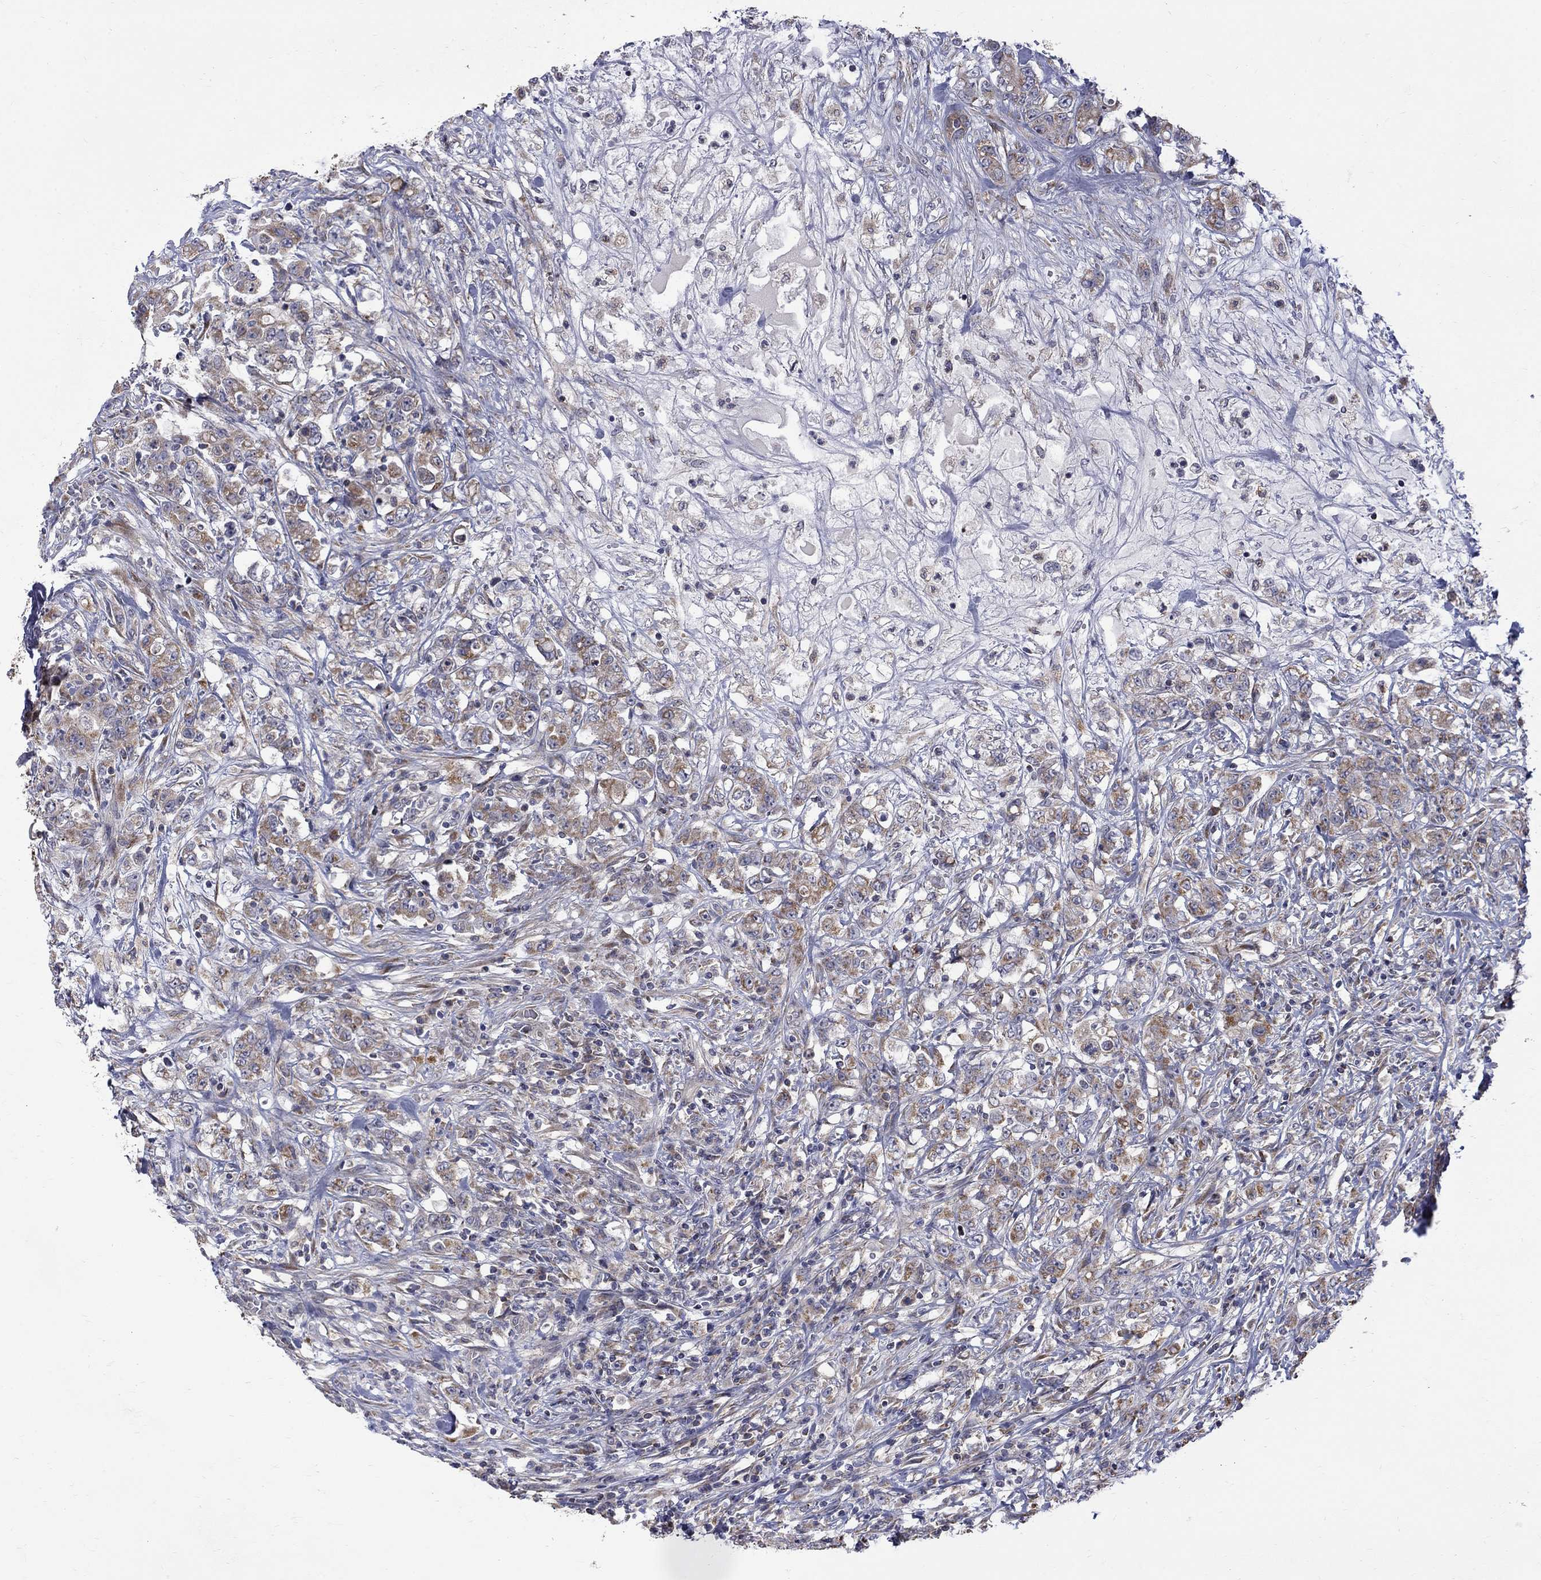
{"staining": {"intensity": "moderate", "quantity": ">75%", "location": "cytoplasmic/membranous"}, "tissue": "colorectal cancer", "cell_type": "Tumor cells", "image_type": "cancer", "snomed": [{"axis": "morphology", "description": "Adenocarcinoma, NOS"}, {"axis": "topography", "description": "Colon"}], "caption": "High-magnification brightfield microscopy of colorectal cancer stained with DAB (3,3'-diaminobenzidine) (brown) and counterstained with hematoxylin (blue). tumor cells exhibit moderate cytoplasmic/membranous expression is seen in approximately>75% of cells.", "gene": "SH2B1", "patient": {"sex": "female", "age": 48}}